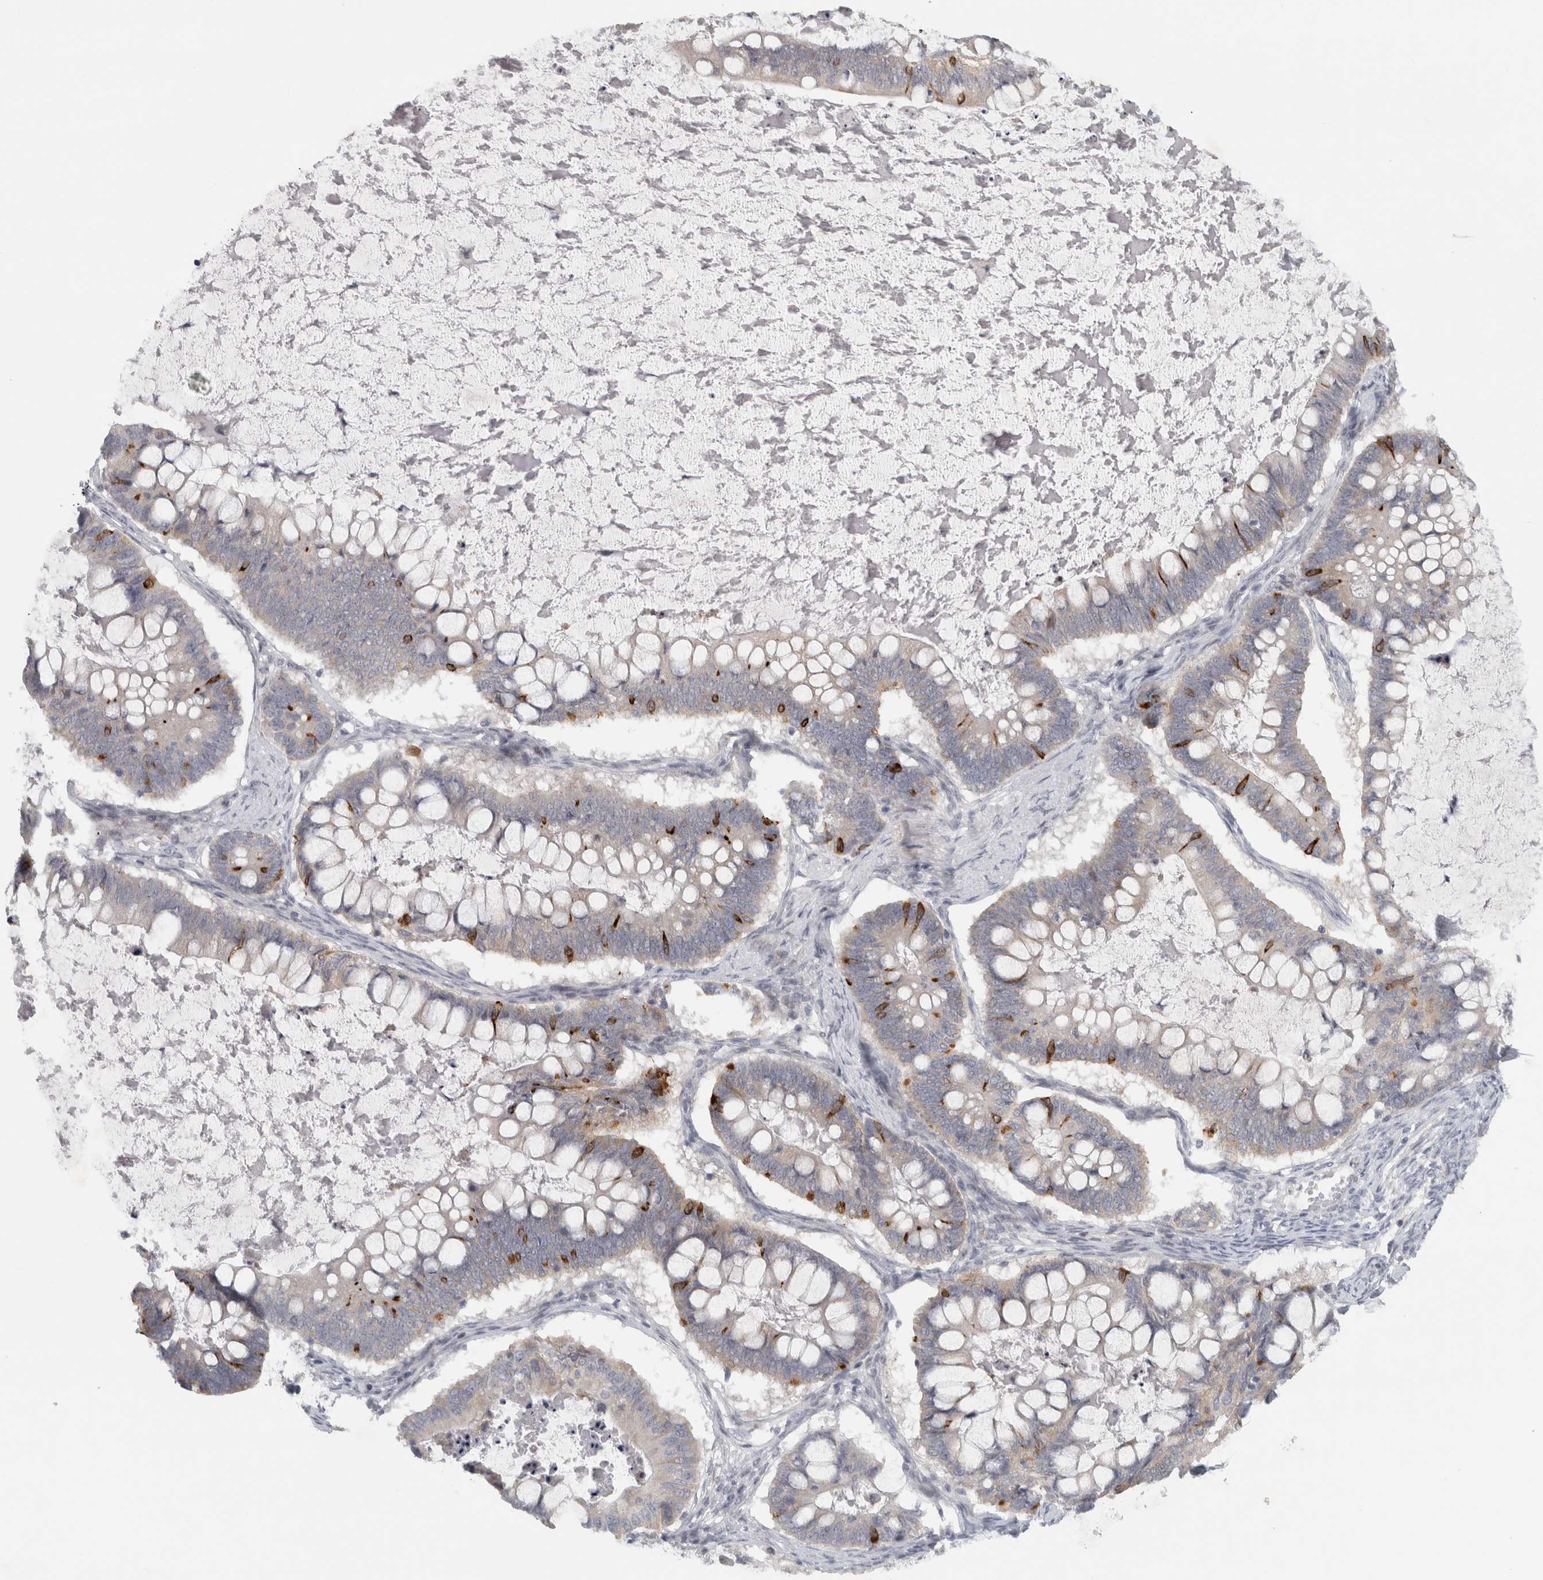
{"staining": {"intensity": "moderate", "quantity": "<25%", "location": "cytoplasmic/membranous"}, "tissue": "ovarian cancer", "cell_type": "Tumor cells", "image_type": "cancer", "snomed": [{"axis": "morphology", "description": "Cystadenocarcinoma, mucinous, NOS"}, {"axis": "topography", "description": "Ovary"}], "caption": "Moderate cytoplasmic/membranous protein positivity is identified in approximately <25% of tumor cells in mucinous cystadenocarcinoma (ovarian).", "gene": "PTPRN2", "patient": {"sex": "female", "age": 61}}